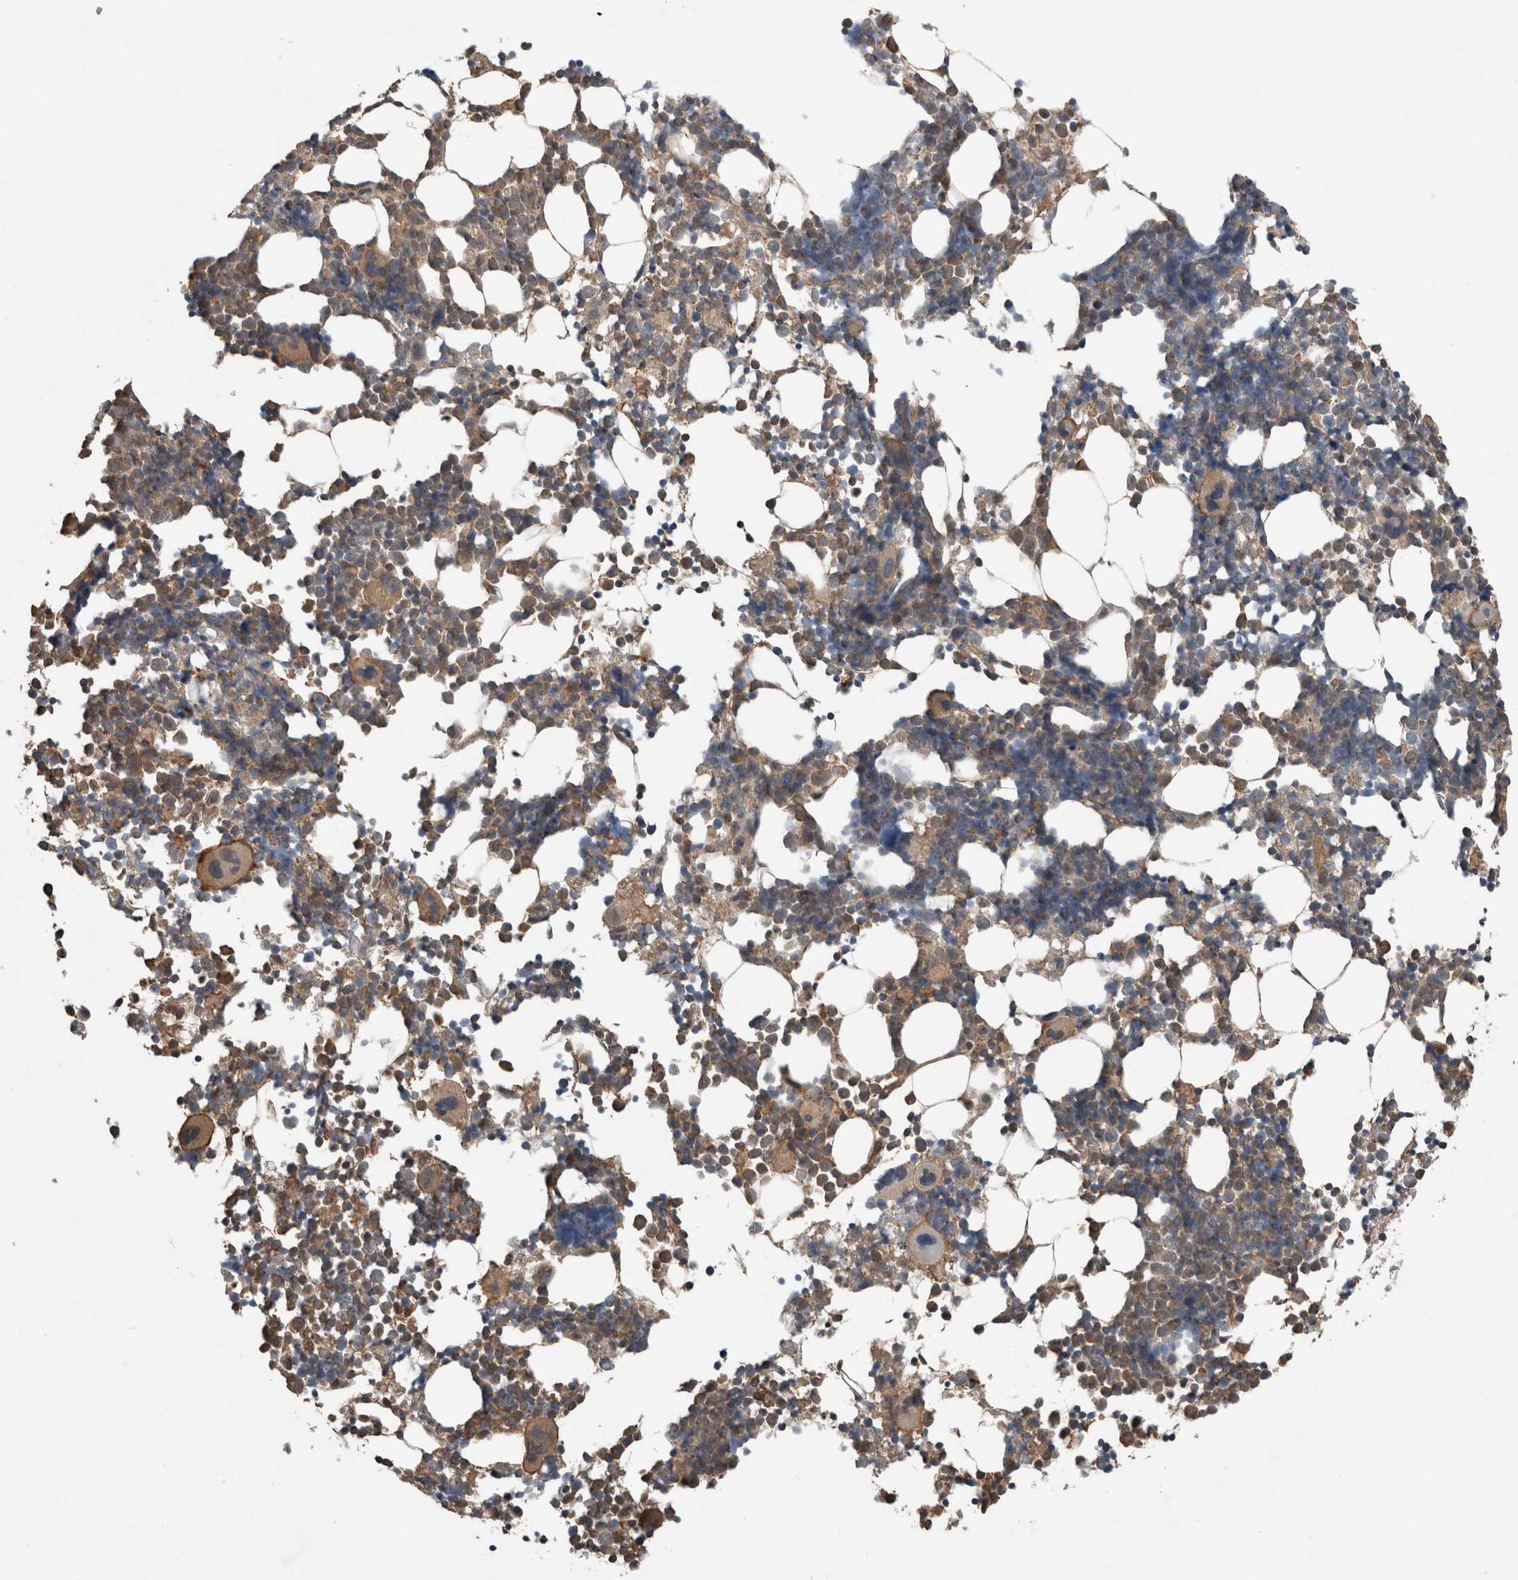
{"staining": {"intensity": "moderate", "quantity": "25%-75%", "location": "cytoplasmic/membranous"}, "tissue": "bone marrow", "cell_type": "Hematopoietic cells", "image_type": "normal", "snomed": [{"axis": "morphology", "description": "Normal tissue, NOS"}, {"axis": "morphology", "description": "Inflammation, NOS"}, {"axis": "topography", "description": "Bone marrow"}], "caption": "Immunohistochemical staining of benign human bone marrow exhibits 25%-75% levels of moderate cytoplasmic/membranous protein expression in about 25%-75% of hematopoietic cells. Nuclei are stained in blue.", "gene": "KLK14", "patient": {"sex": "male", "age": 21}}